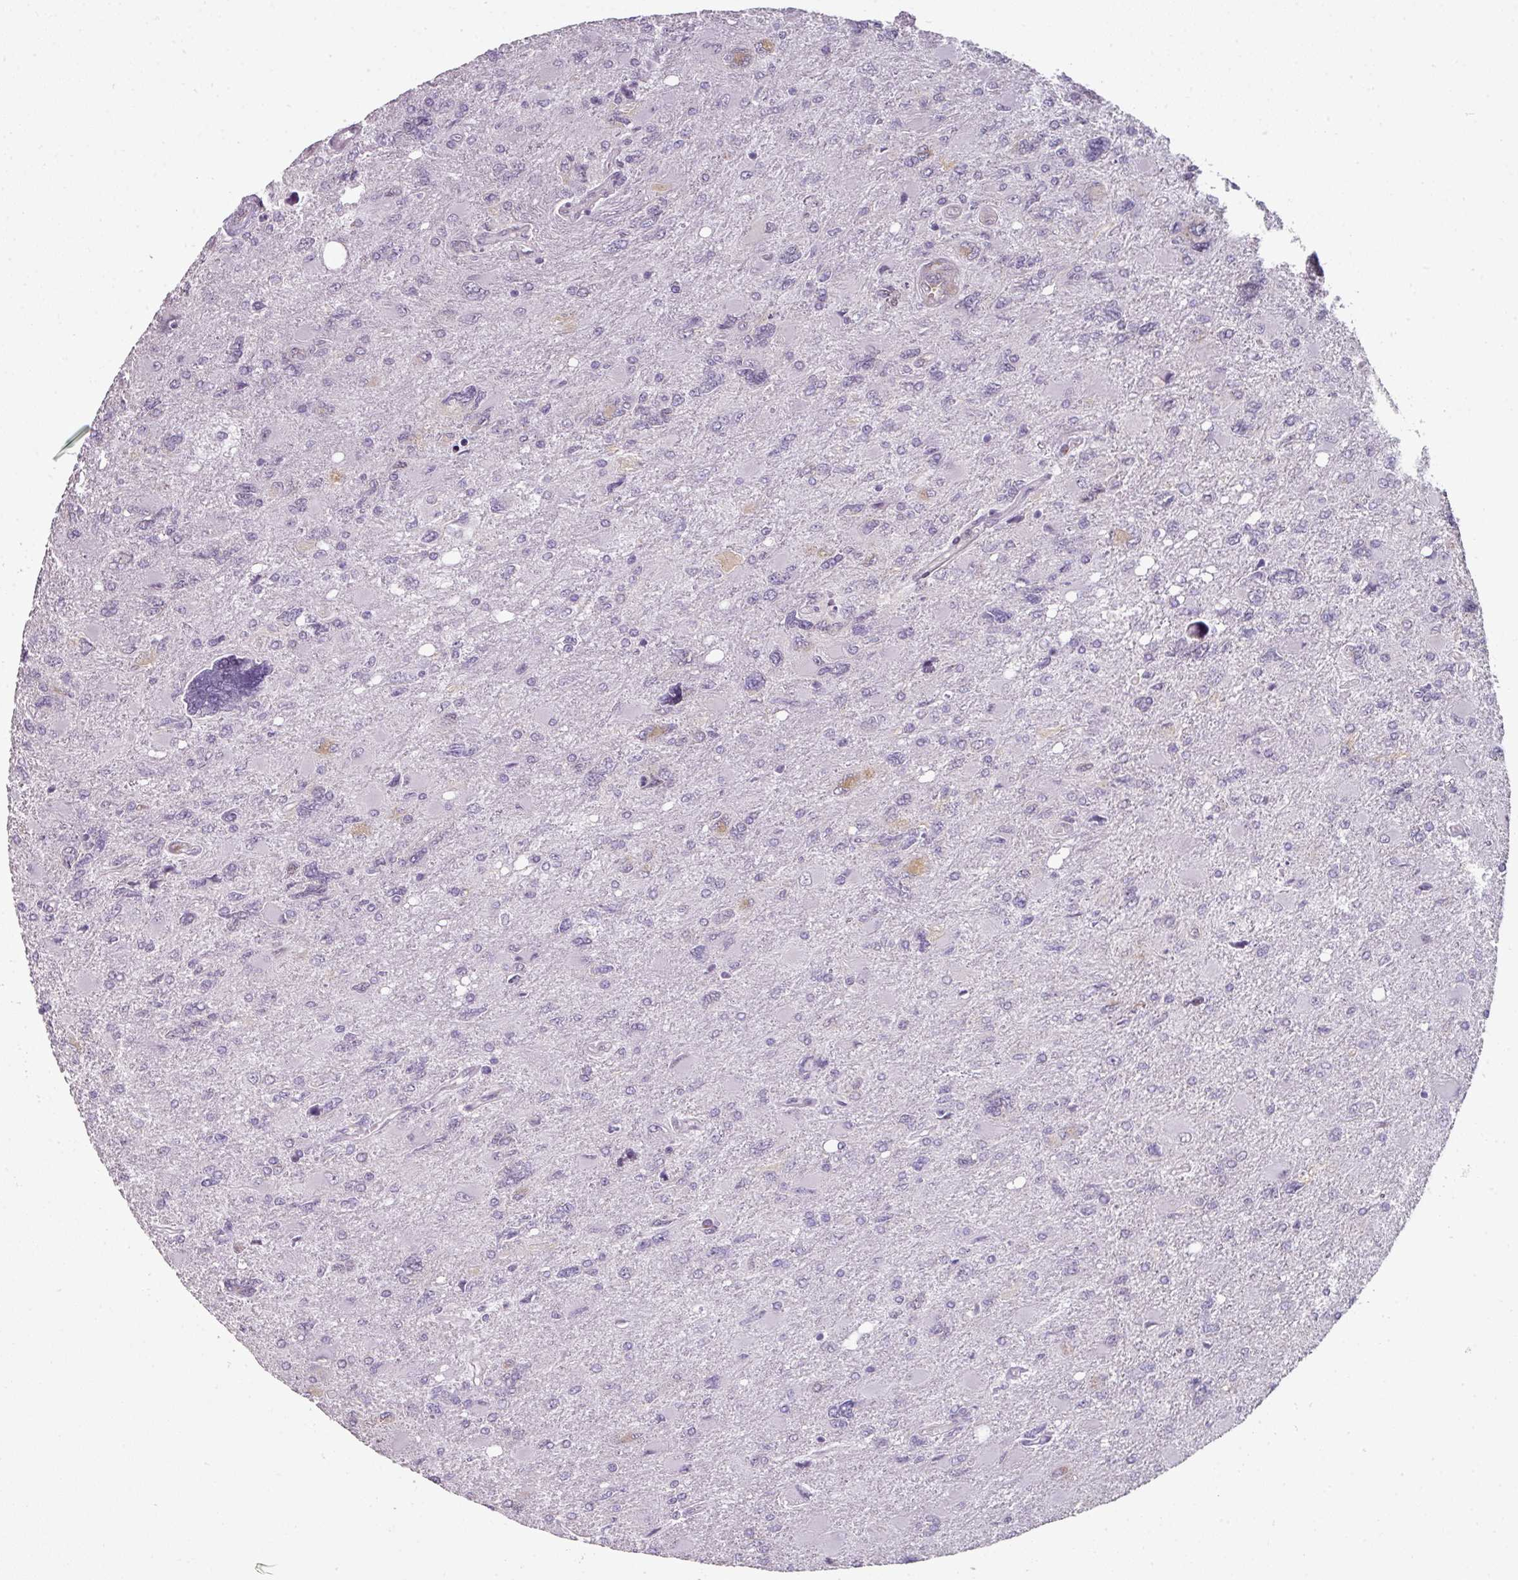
{"staining": {"intensity": "negative", "quantity": "none", "location": "none"}, "tissue": "glioma", "cell_type": "Tumor cells", "image_type": "cancer", "snomed": [{"axis": "morphology", "description": "Glioma, malignant, High grade"}, {"axis": "topography", "description": "Brain"}], "caption": "Human glioma stained for a protein using IHC exhibits no expression in tumor cells.", "gene": "C19orf33", "patient": {"sex": "male", "age": 67}}